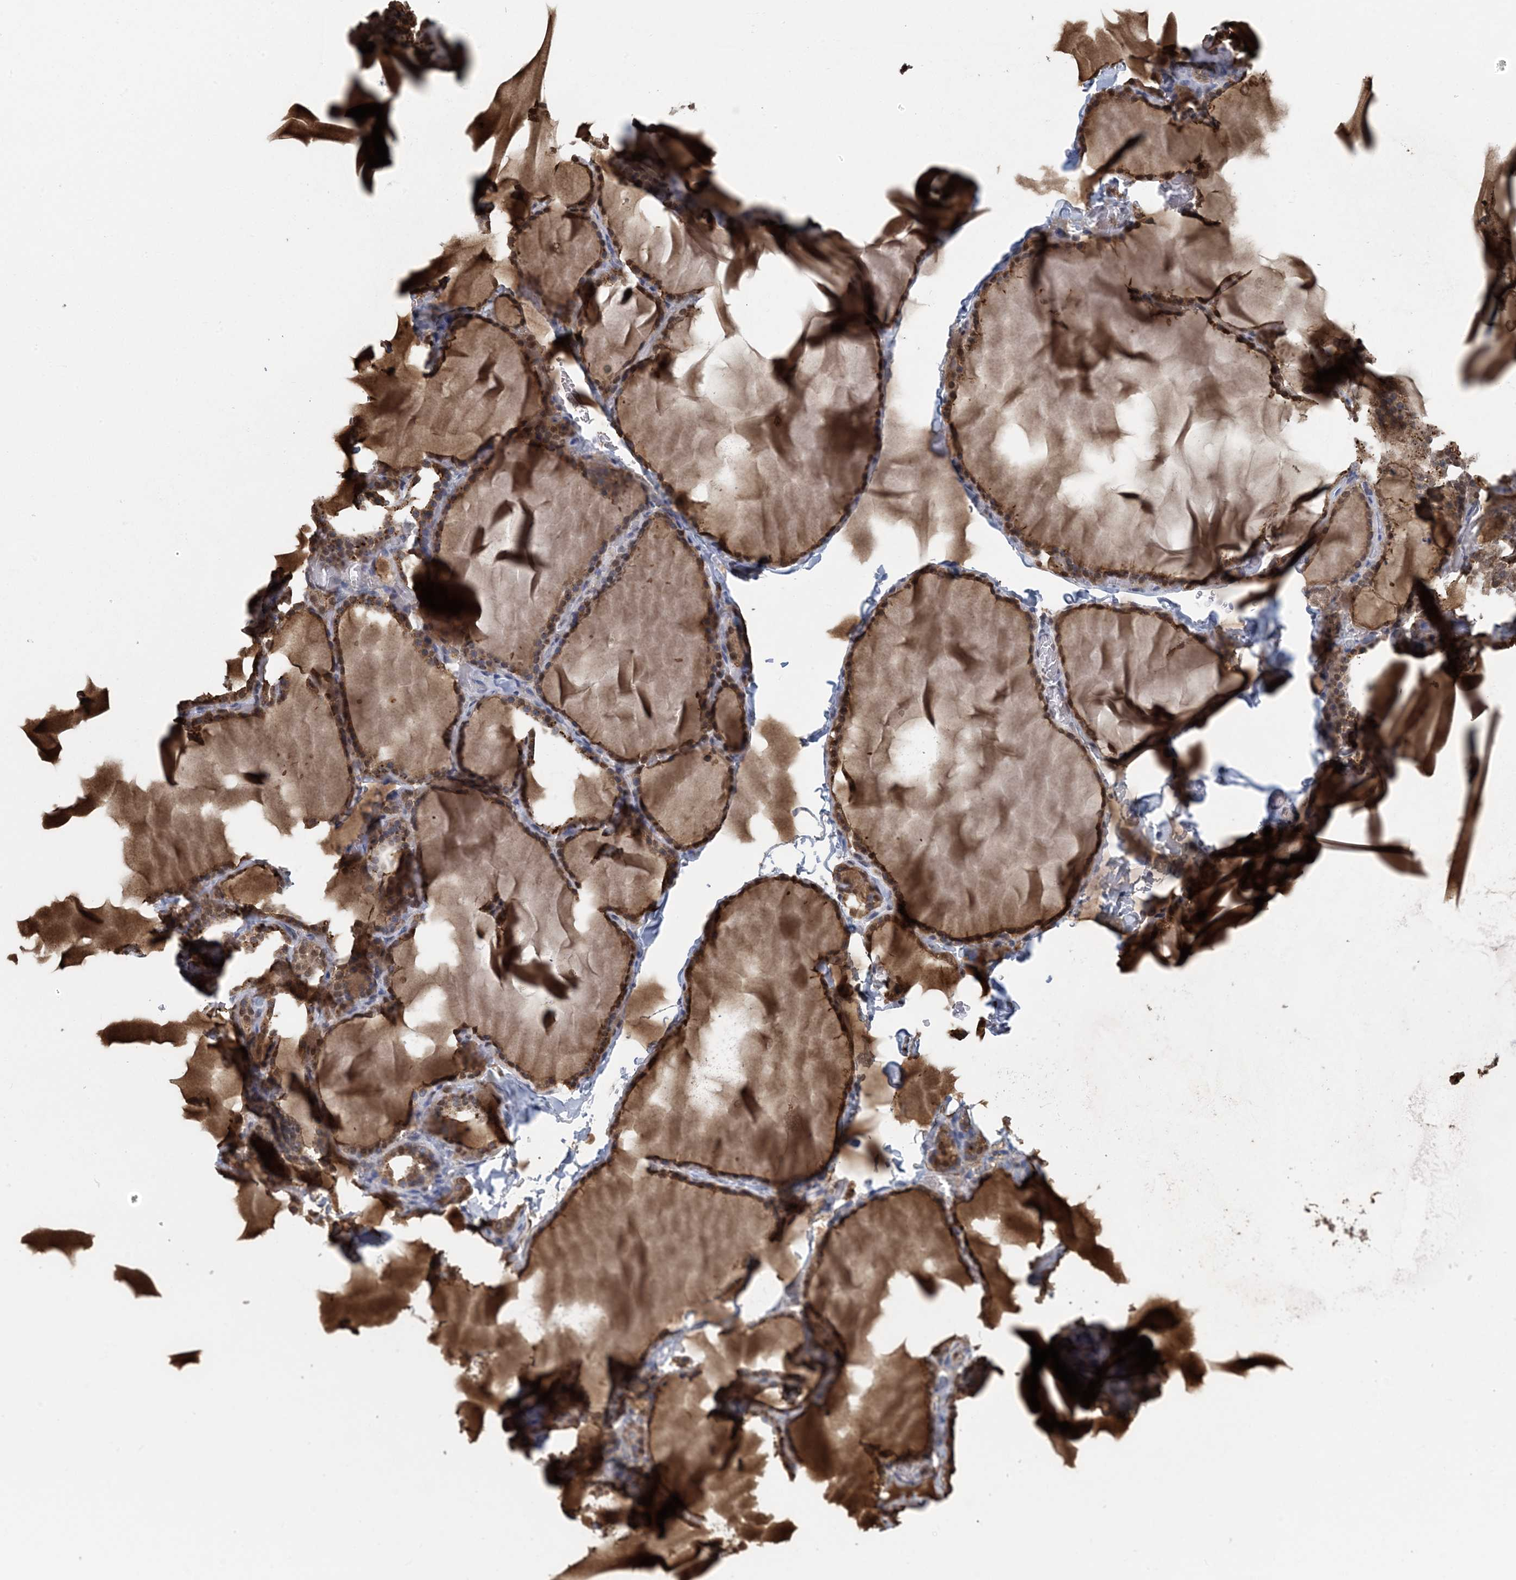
{"staining": {"intensity": "moderate", "quantity": ">75%", "location": "cytoplasmic/membranous,nuclear"}, "tissue": "thyroid gland", "cell_type": "Glandular cells", "image_type": "normal", "snomed": [{"axis": "morphology", "description": "Normal tissue, NOS"}, {"axis": "topography", "description": "Thyroid gland"}], "caption": "DAB immunohistochemical staining of normal human thyroid gland demonstrates moderate cytoplasmic/membranous,nuclear protein positivity in approximately >75% of glandular cells. The staining is performed using DAB brown chromogen to label protein expression. The nuclei are counter-stained blue using hematoxylin.", "gene": "HIKESHI", "patient": {"sex": "female", "age": 22}}